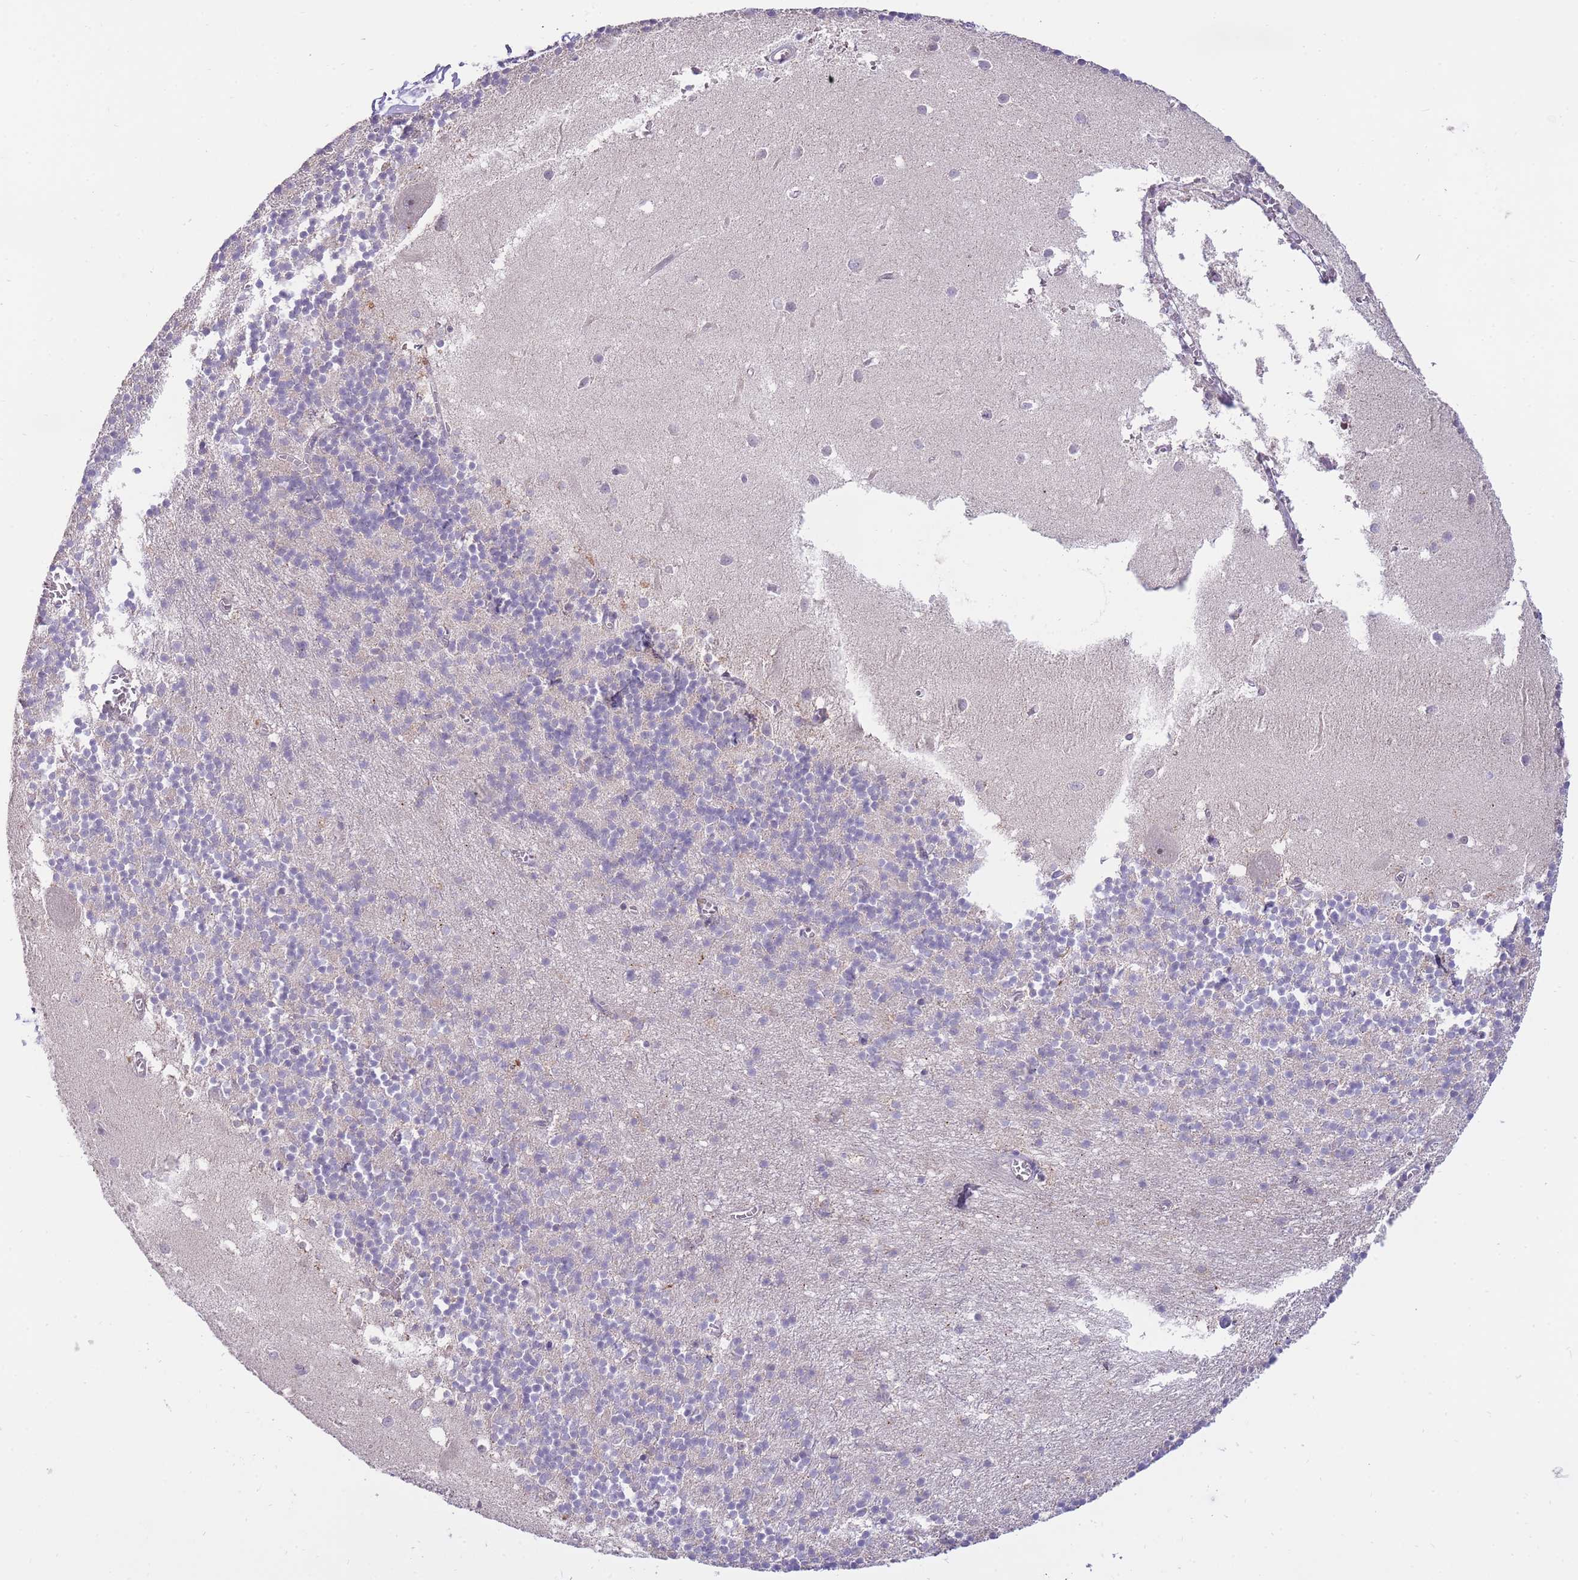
{"staining": {"intensity": "negative", "quantity": "none", "location": "none"}, "tissue": "cerebellum", "cell_type": "Cells in granular layer", "image_type": "normal", "snomed": [{"axis": "morphology", "description": "Normal tissue, NOS"}, {"axis": "topography", "description": "Cerebellum"}], "caption": "An immunohistochemistry micrograph of normal cerebellum is shown. There is no staining in cells in granular layer of cerebellum.", "gene": "MCIDAS", "patient": {"sex": "male", "age": 54}}